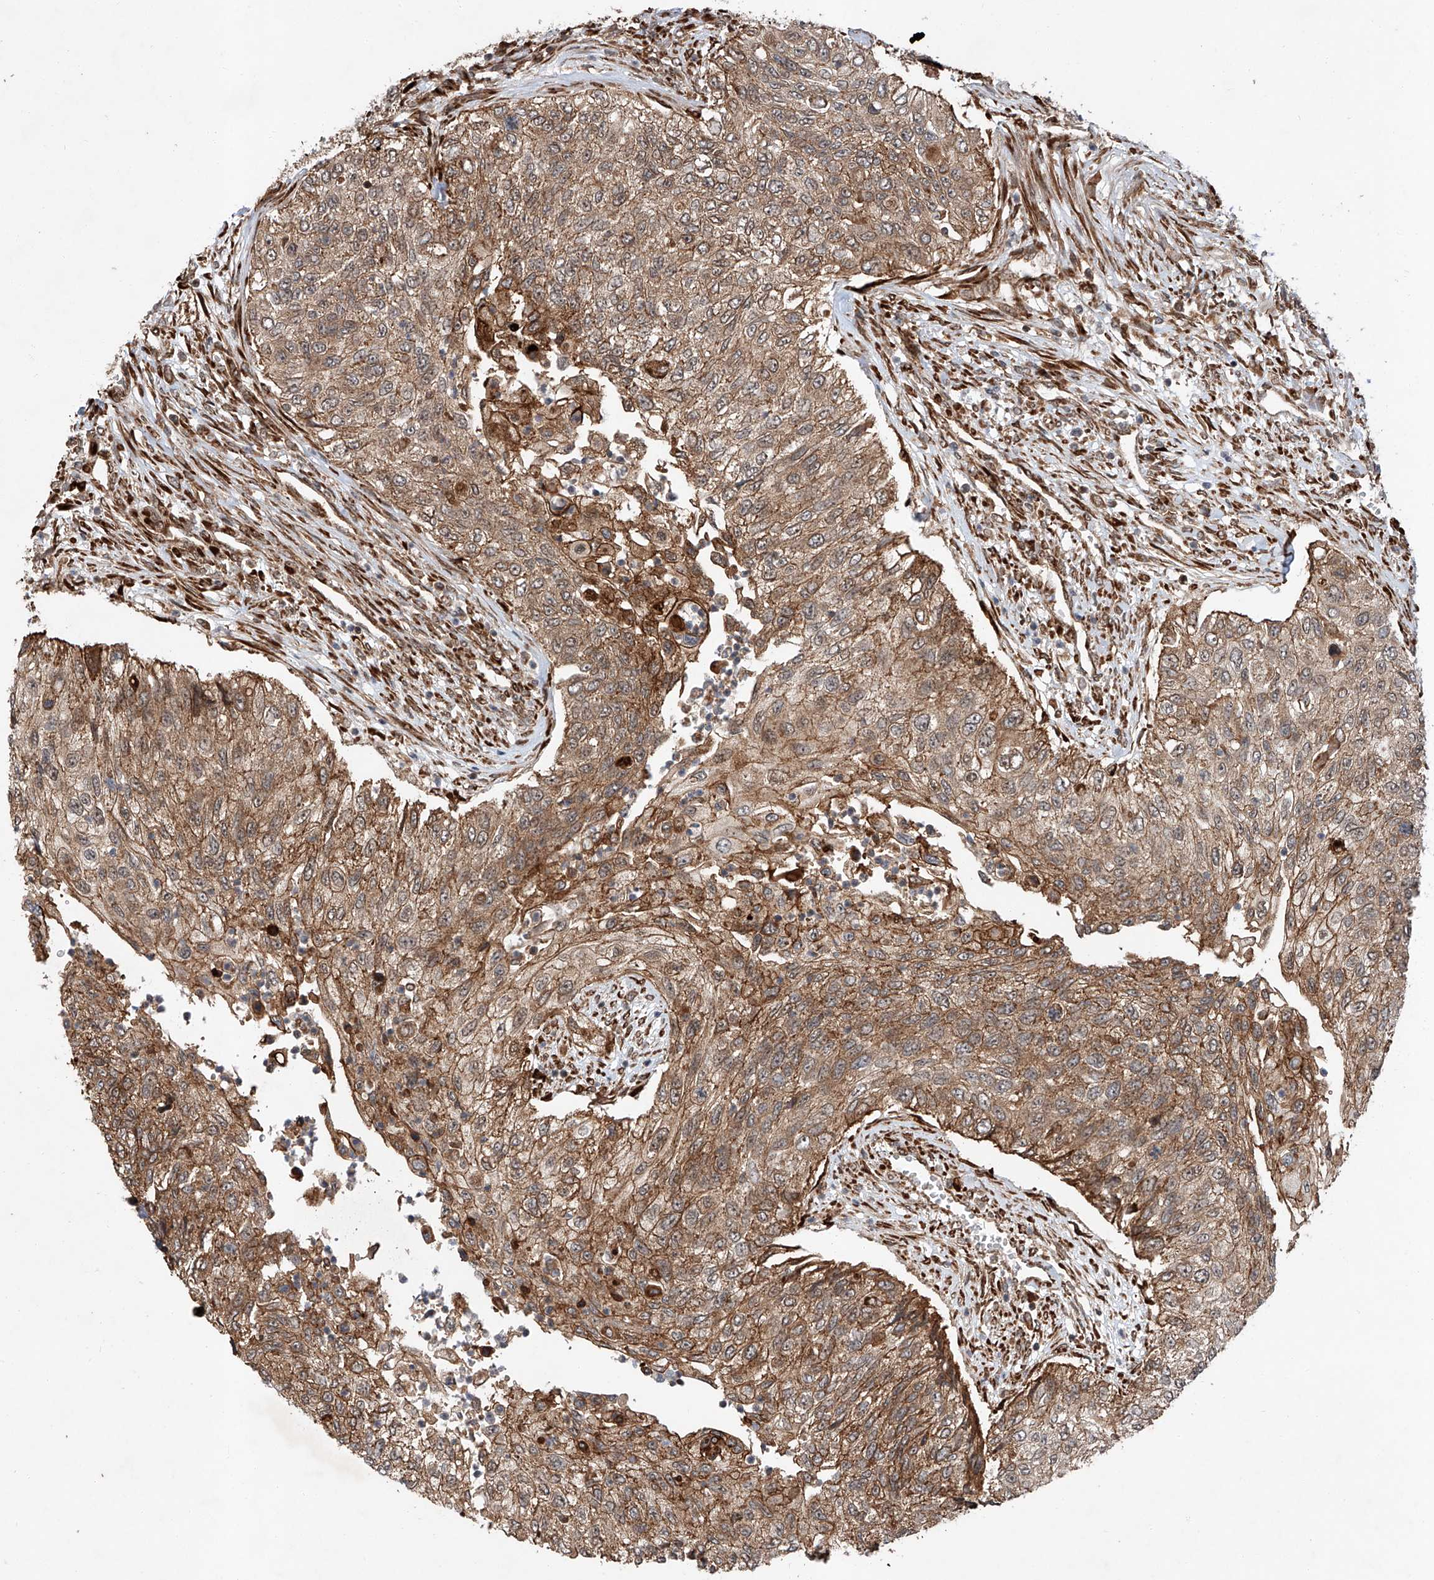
{"staining": {"intensity": "moderate", "quantity": ">75%", "location": "cytoplasmic/membranous"}, "tissue": "urothelial cancer", "cell_type": "Tumor cells", "image_type": "cancer", "snomed": [{"axis": "morphology", "description": "Urothelial carcinoma, High grade"}, {"axis": "topography", "description": "Urinary bladder"}], "caption": "IHC (DAB) staining of human urothelial cancer shows moderate cytoplasmic/membranous protein staining in approximately >75% of tumor cells.", "gene": "ZFP28", "patient": {"sex": "female", "age": 60}}